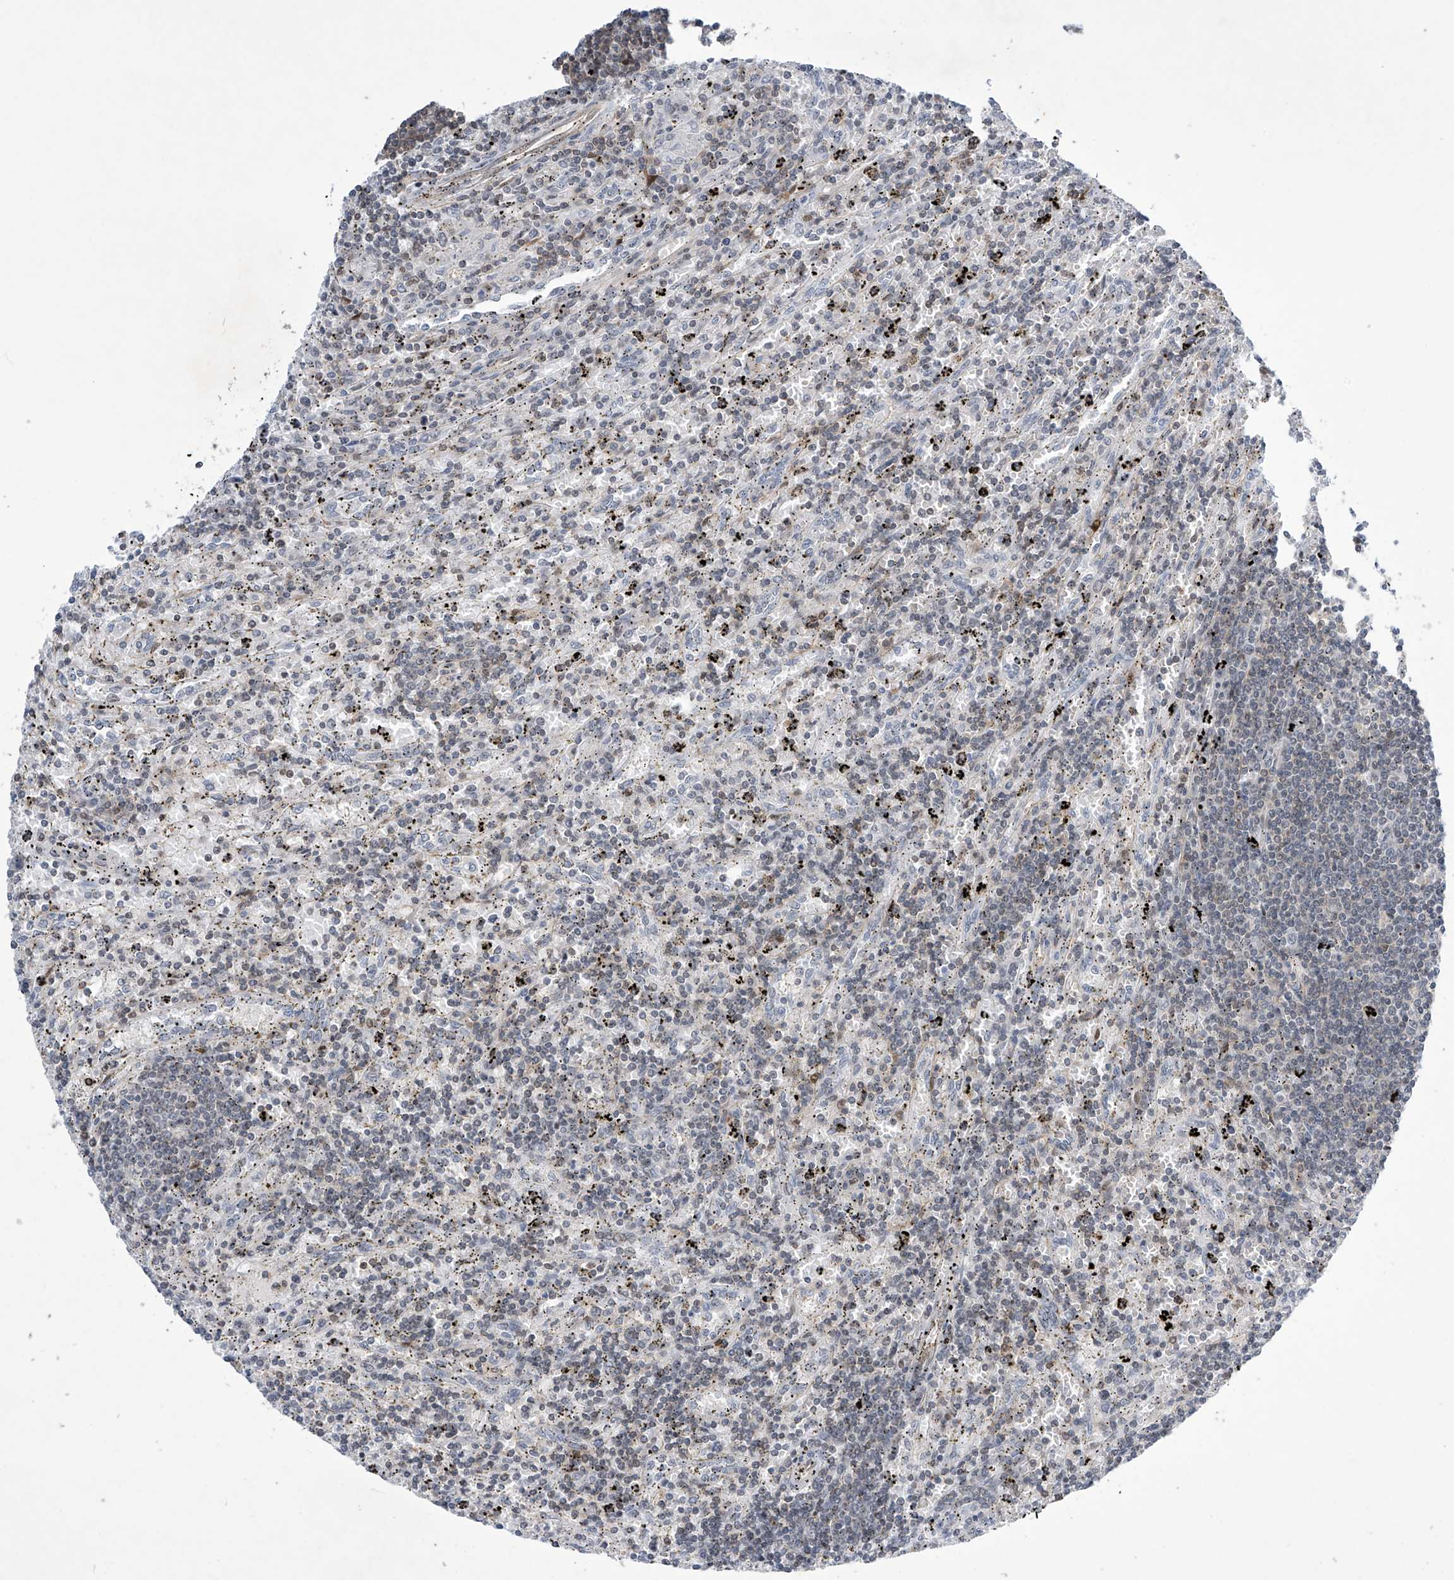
{"staining": {"intensity": "negative", "quantity": "none", "location": "none"}, "tissue": "lymphoma", "cell_type": "Tumor cells", "image_type": "cancer", "snomed": [{"axis": "morphology", "description": "Malignant lymphoma, non-Hodgkin's type, Low grade"}, {"axis": "topography", "description": "Spleen"}], "caption": "This is a photomicrograph of immunohistochemistry staining of lymphoma, which shows no positivity in tumor cells.", "gene": "MSL3", "patient": {"sex": "male", "age": 76}}